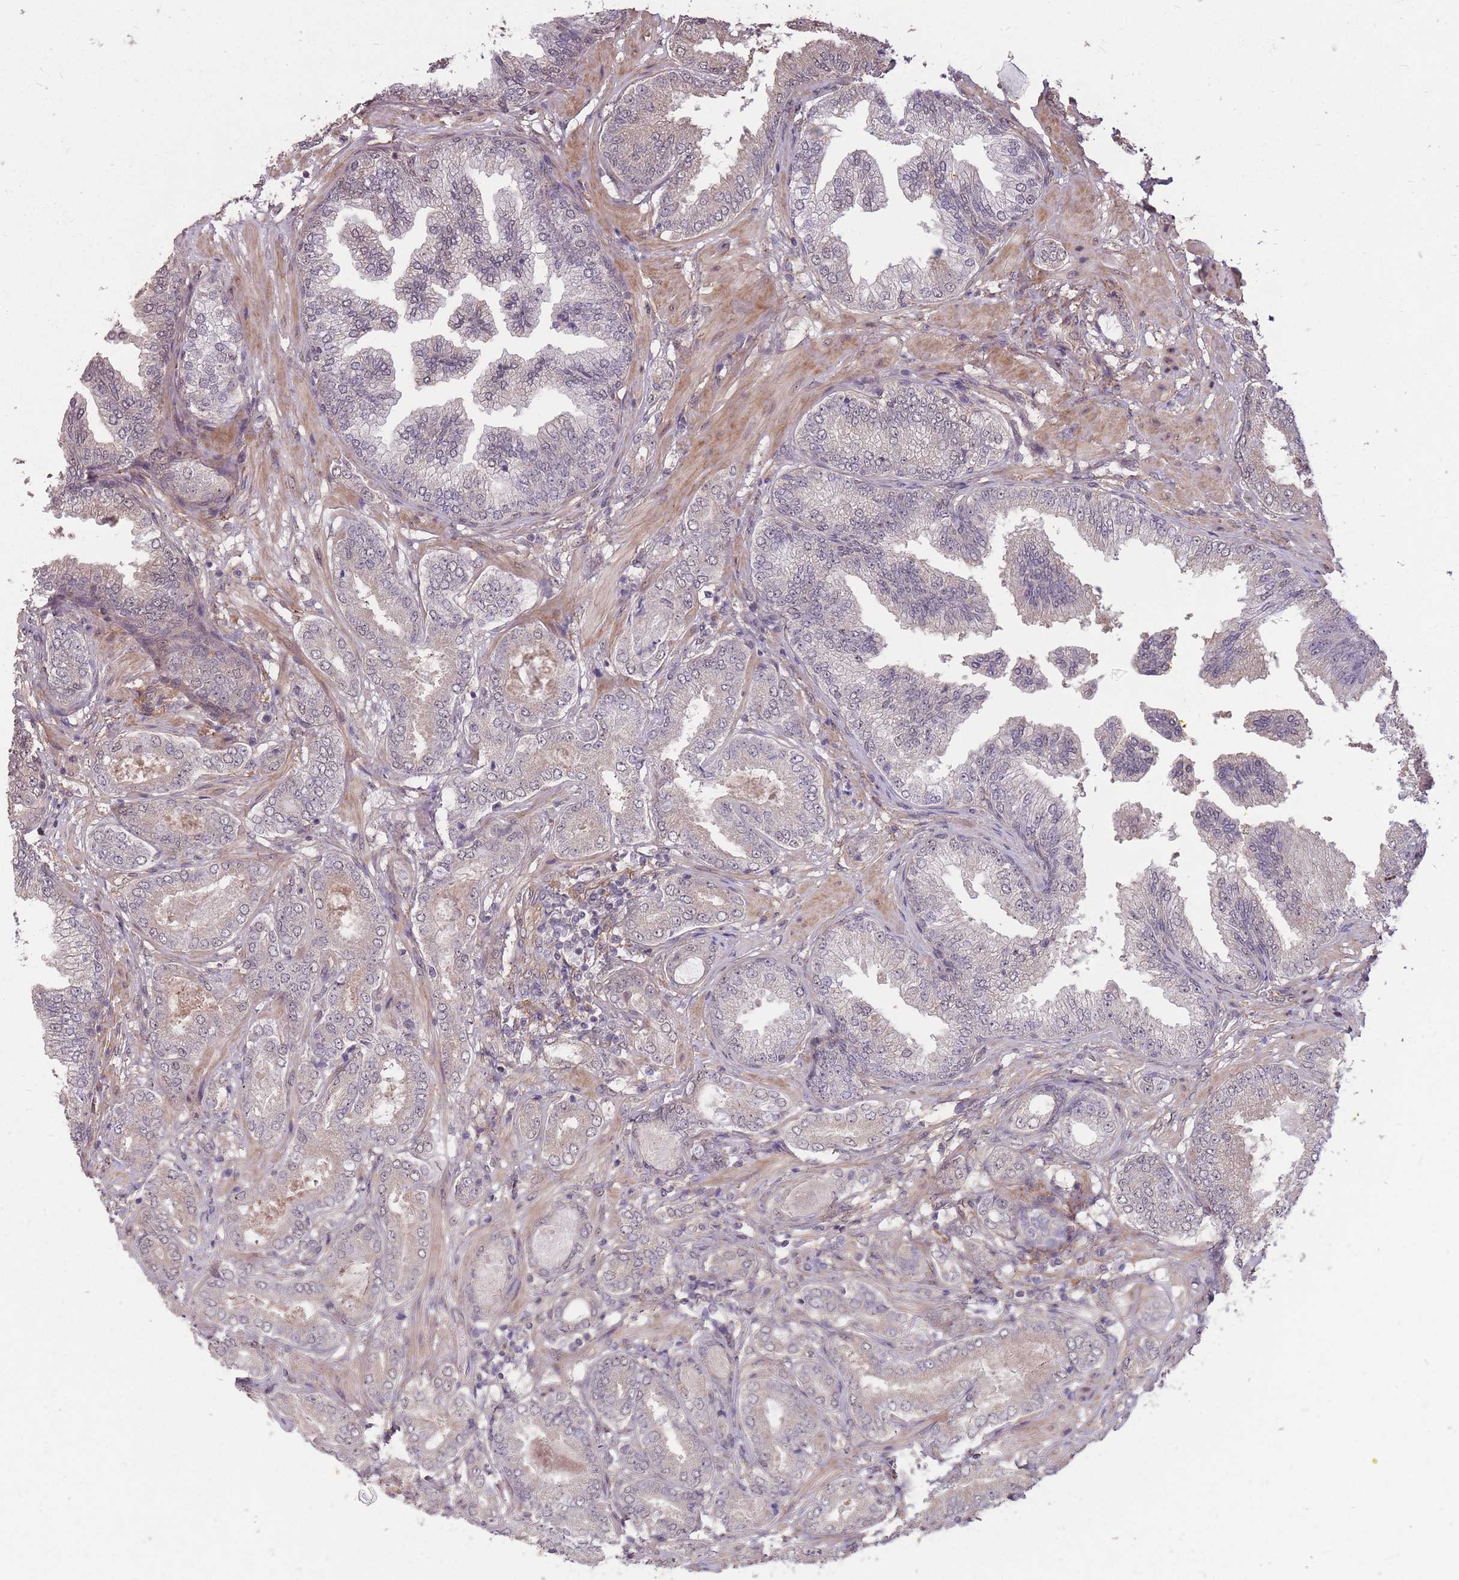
{"staining": {"intensity": "weak", "quantity": "25%-75%", "location": "cytoplasmic/membranous,nuclear"}, "tissue": "prostate cancer", "cell_type": "Tumor cells", "image_type": "cancer", "snomed": [{"axis": "morphology", "description": "Adenocarcinoma, Low grade"}, {"axis": "topography", "description": "Prostate"}], "caption": "High-power microscopy captured an IHC photomicrograph of low-grade adenocarcinoma (prostate), revealing weak cytoplasmic/membranous and nuclear positivity in approximately 25%-75% of tumor cells.", "gene": "DYNC1LI2", "patient": {"sex": "male", "age": 63}}